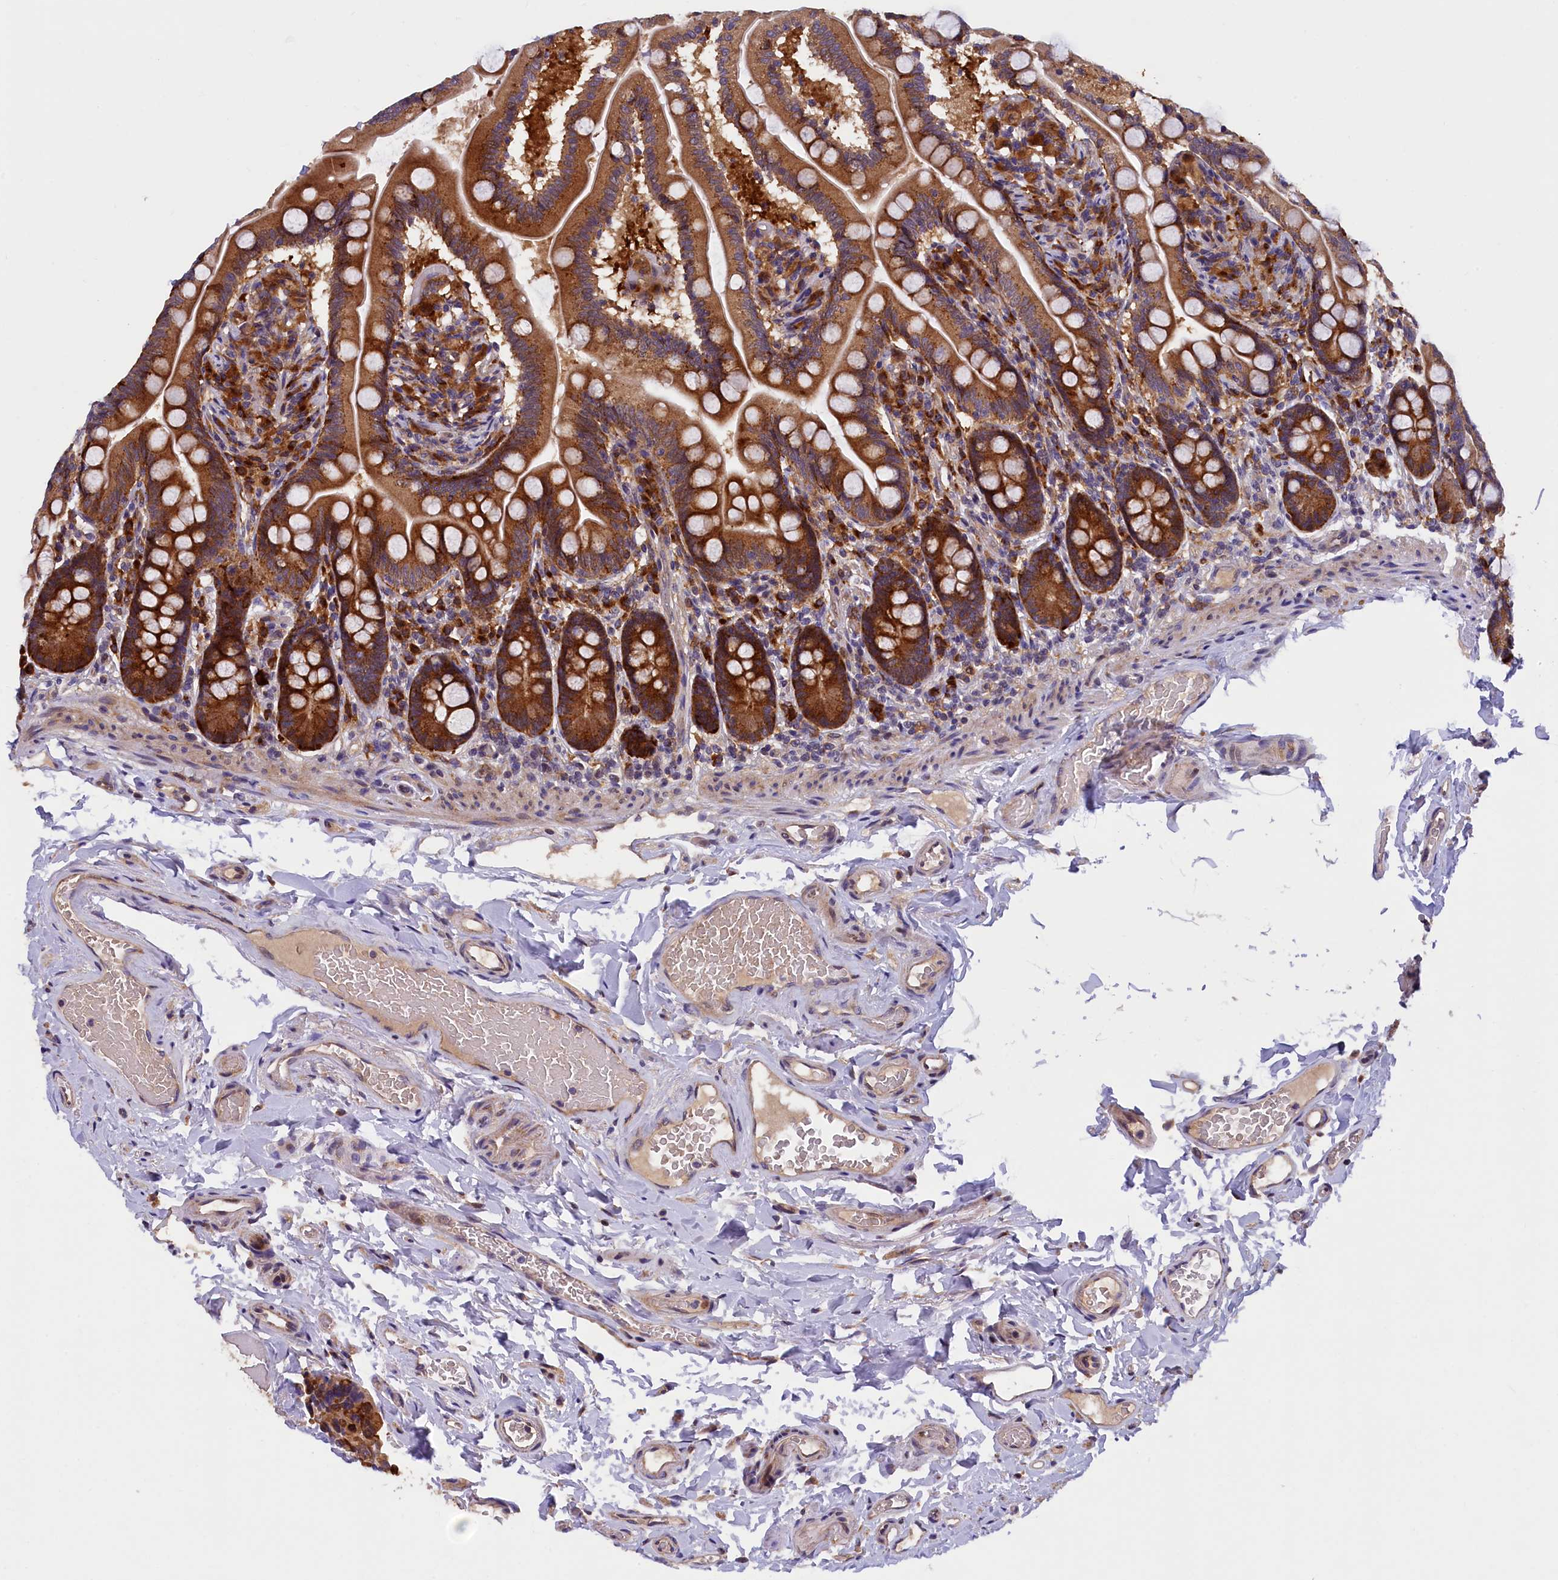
{"staining": {"intensity": "strong", "quantity": ">75%", "location": "cytoplasmic/membranous"}, "tissue": "small intestine", "cell_type": "Glandular cells", "image_type": "normal", "snomed": [{"axis": "morphology", "description": "Normal tissue, NOS"}, {"axis": "topography", "description": "Small intestine"}], "caption": "Protein expression analysis of normal human small intestine reveals strong cytoplasmic/membranous staining in approximately >75% of glandular cells.", "gene": "NAIP", "patient": {"sex": "female", "age": 64}}